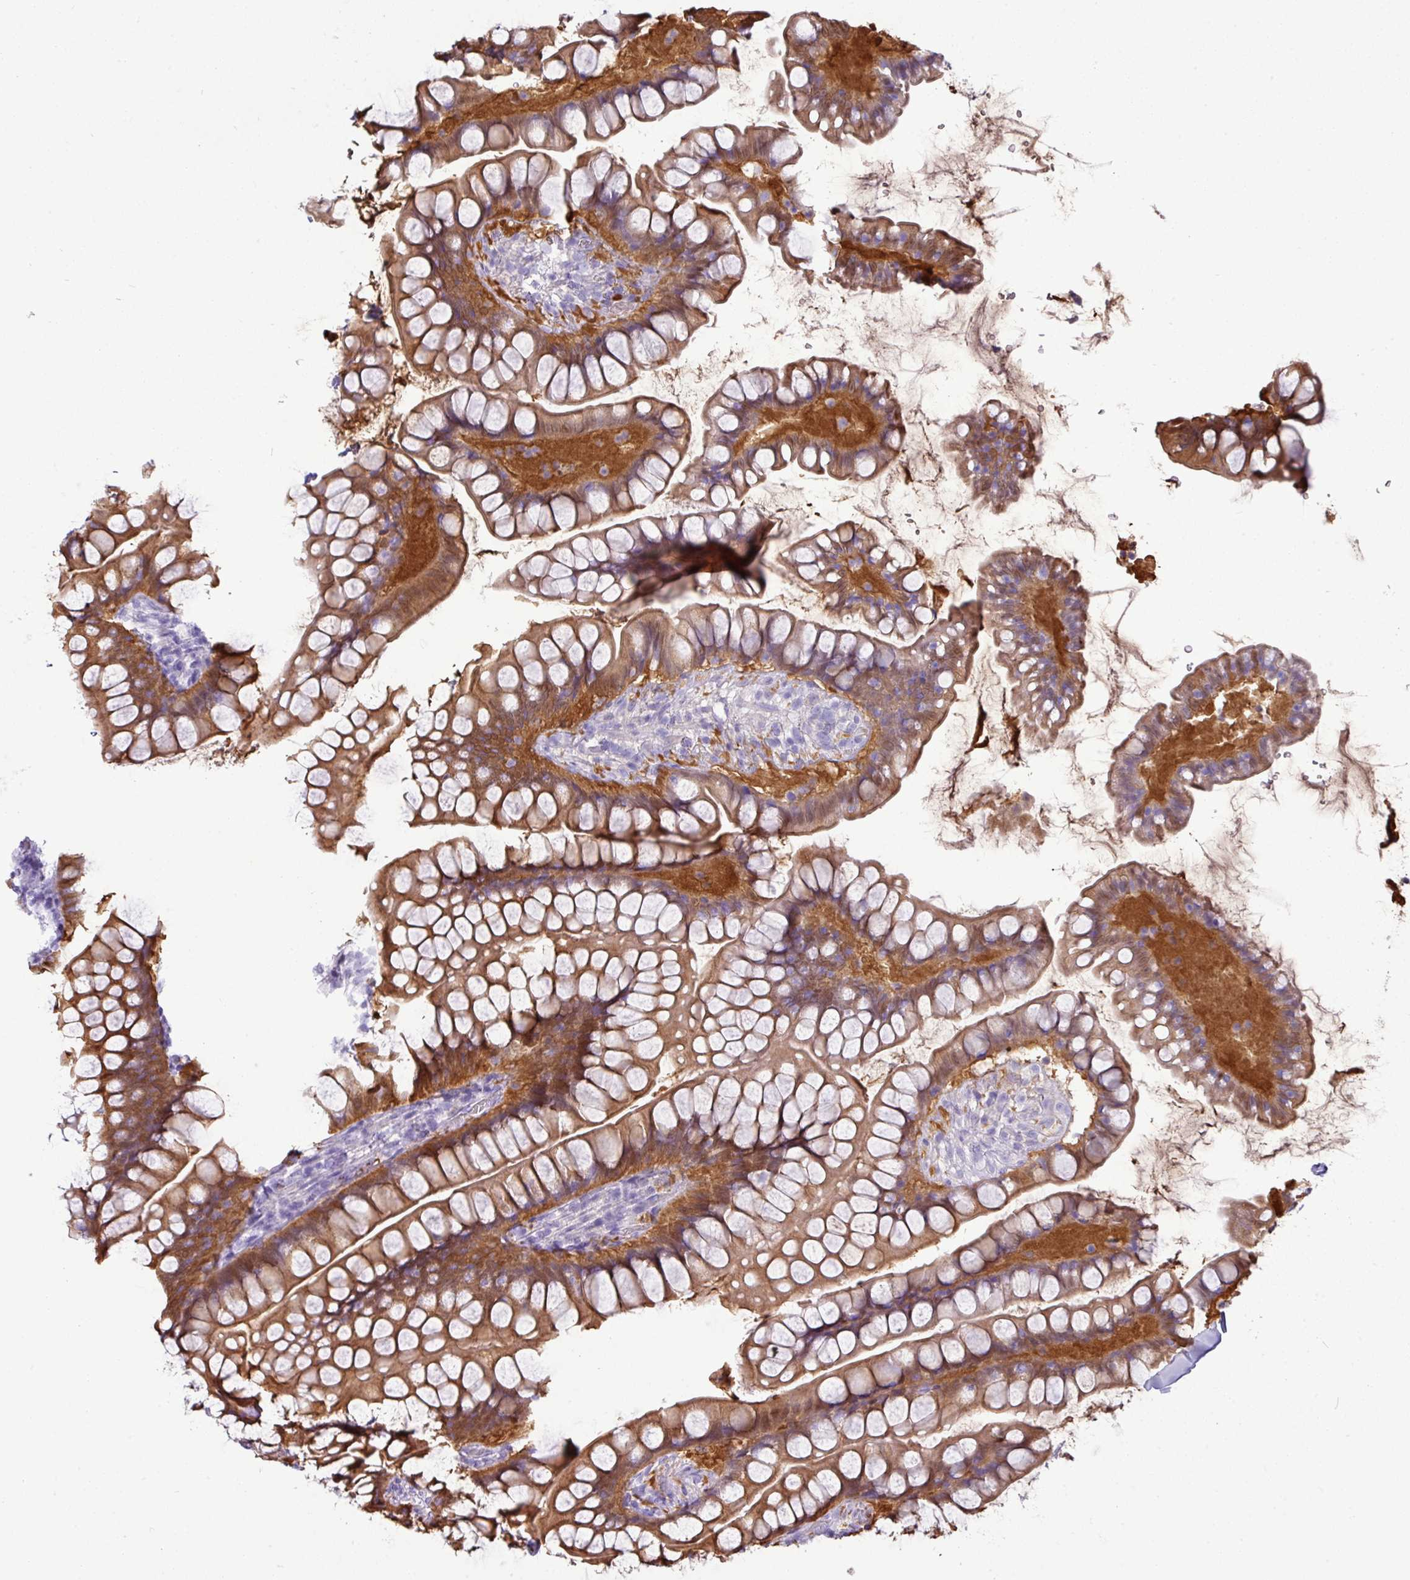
{"staining": {"intensity": "moderate", "quantity": ">75%", "location": "cytoplasmic/membranous,nuclear"}, "tissue": "small intestine", "cell_type": "Glandular cells", "image_type": "normal", "snomed": [{"axis": "morphology", "description": "Normal tissue, NOS"}, {"axis": "topography", "description": "Small intestine"}], "caption": "Glandular cells reveal moderate cytoplasmic/membranous,nuclear expression in about >75% of cells in unremarkable small intestine.", "gene": "GSTA1", "patient": {"sex": "male", "age": 70}}